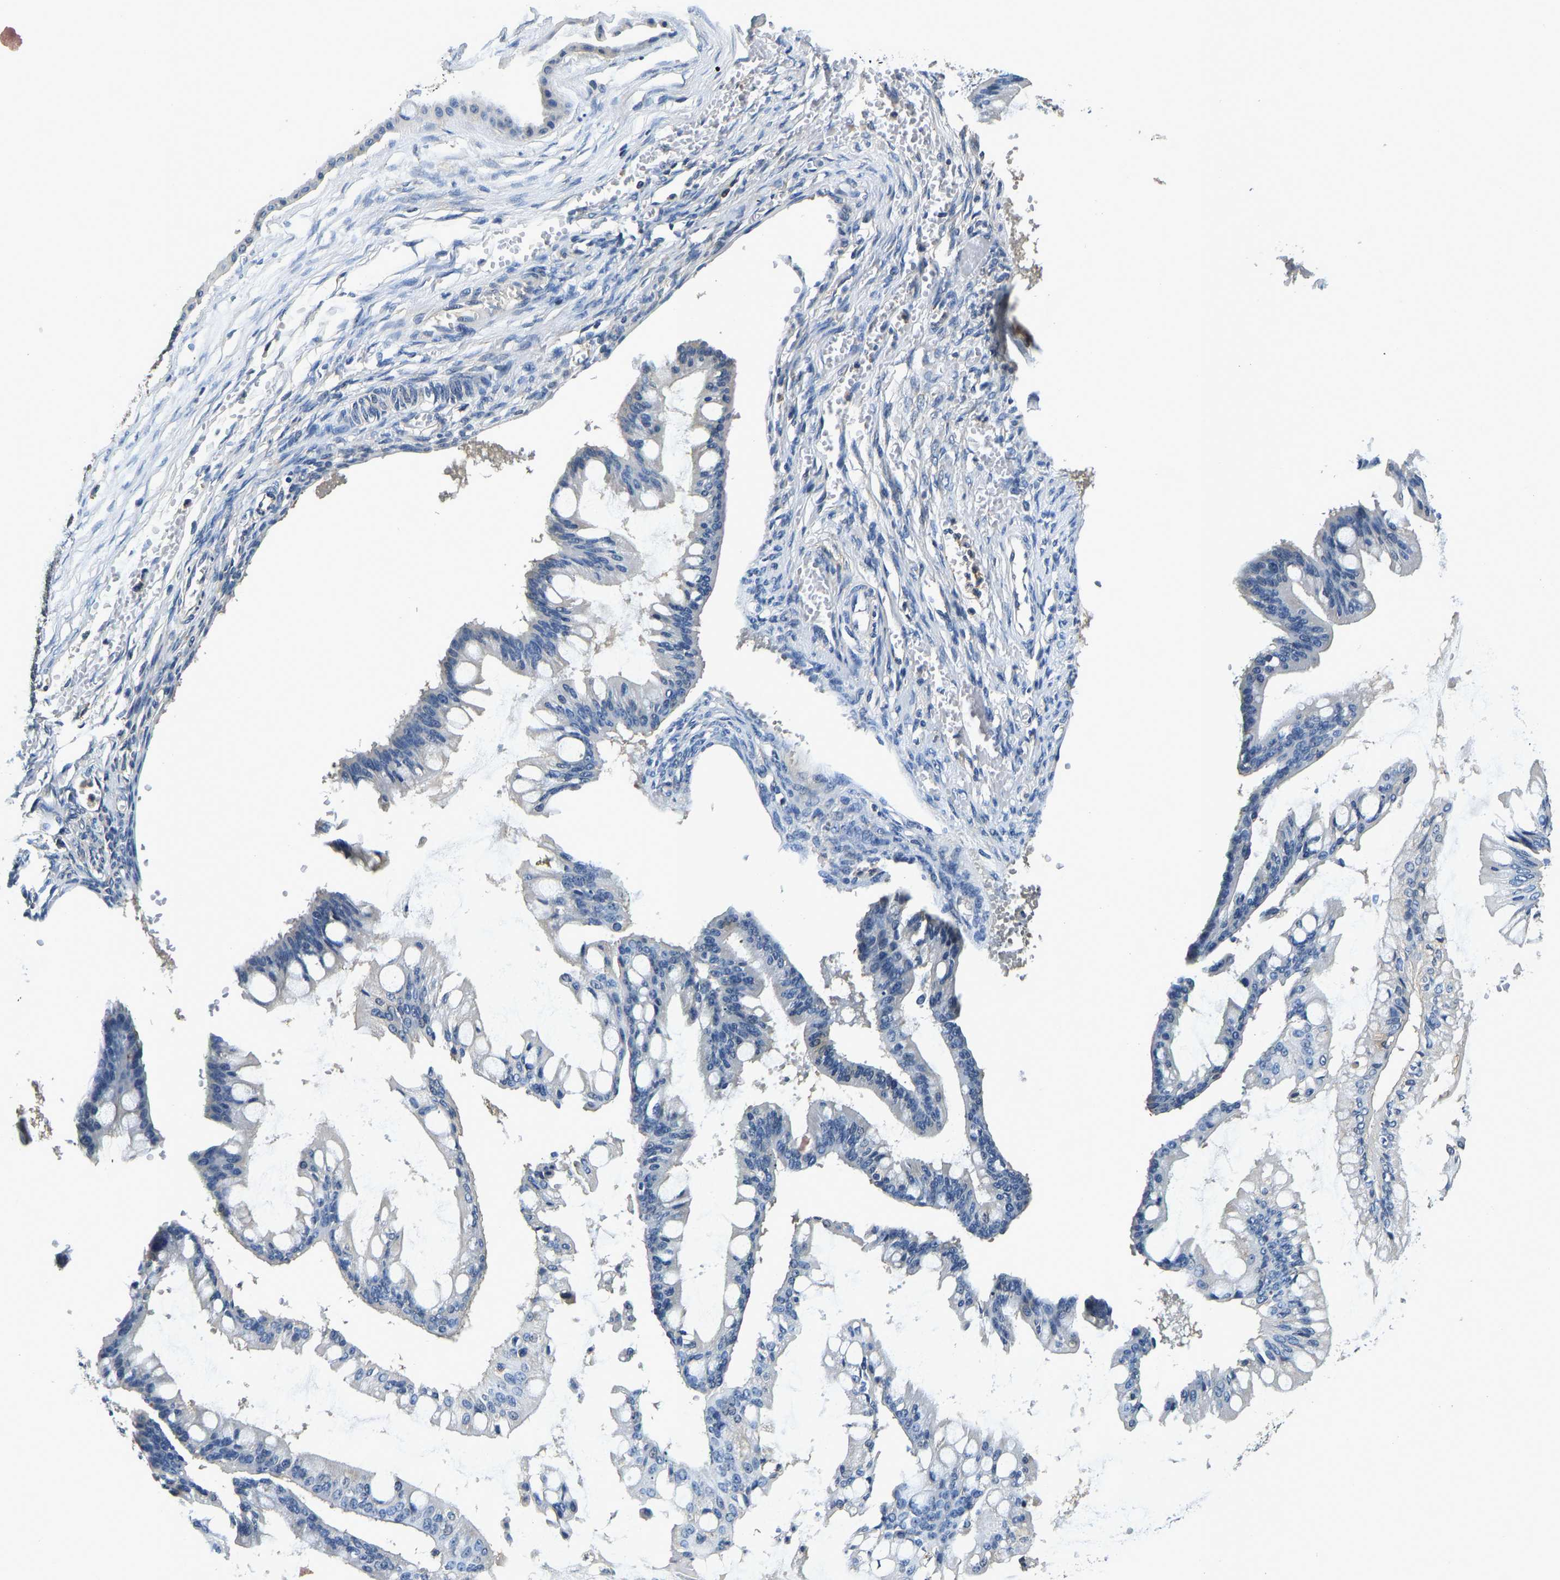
{"staining": {"intensity": "negative", "quantity": "none", "location": "none"}, "tissue": "ovarian cancer", "cell_type": "Tumor cells", "image_type": "cancer", "snomed": [{"axis": "morphology", "description": "Cystadenocarcinoma, mucinous, NOS"}, {"axis": "topography", "description": "Ovary"}], "caption": "Tumor cells are negative for protein expression in human ovarian cancer (mucinous cystadenocarcinoma). (DAB immunohistochemistry (IHC) with hematoxylin counter stain).", "gene": "RESF1", "patient": {"sex": "female", "age": 73}}